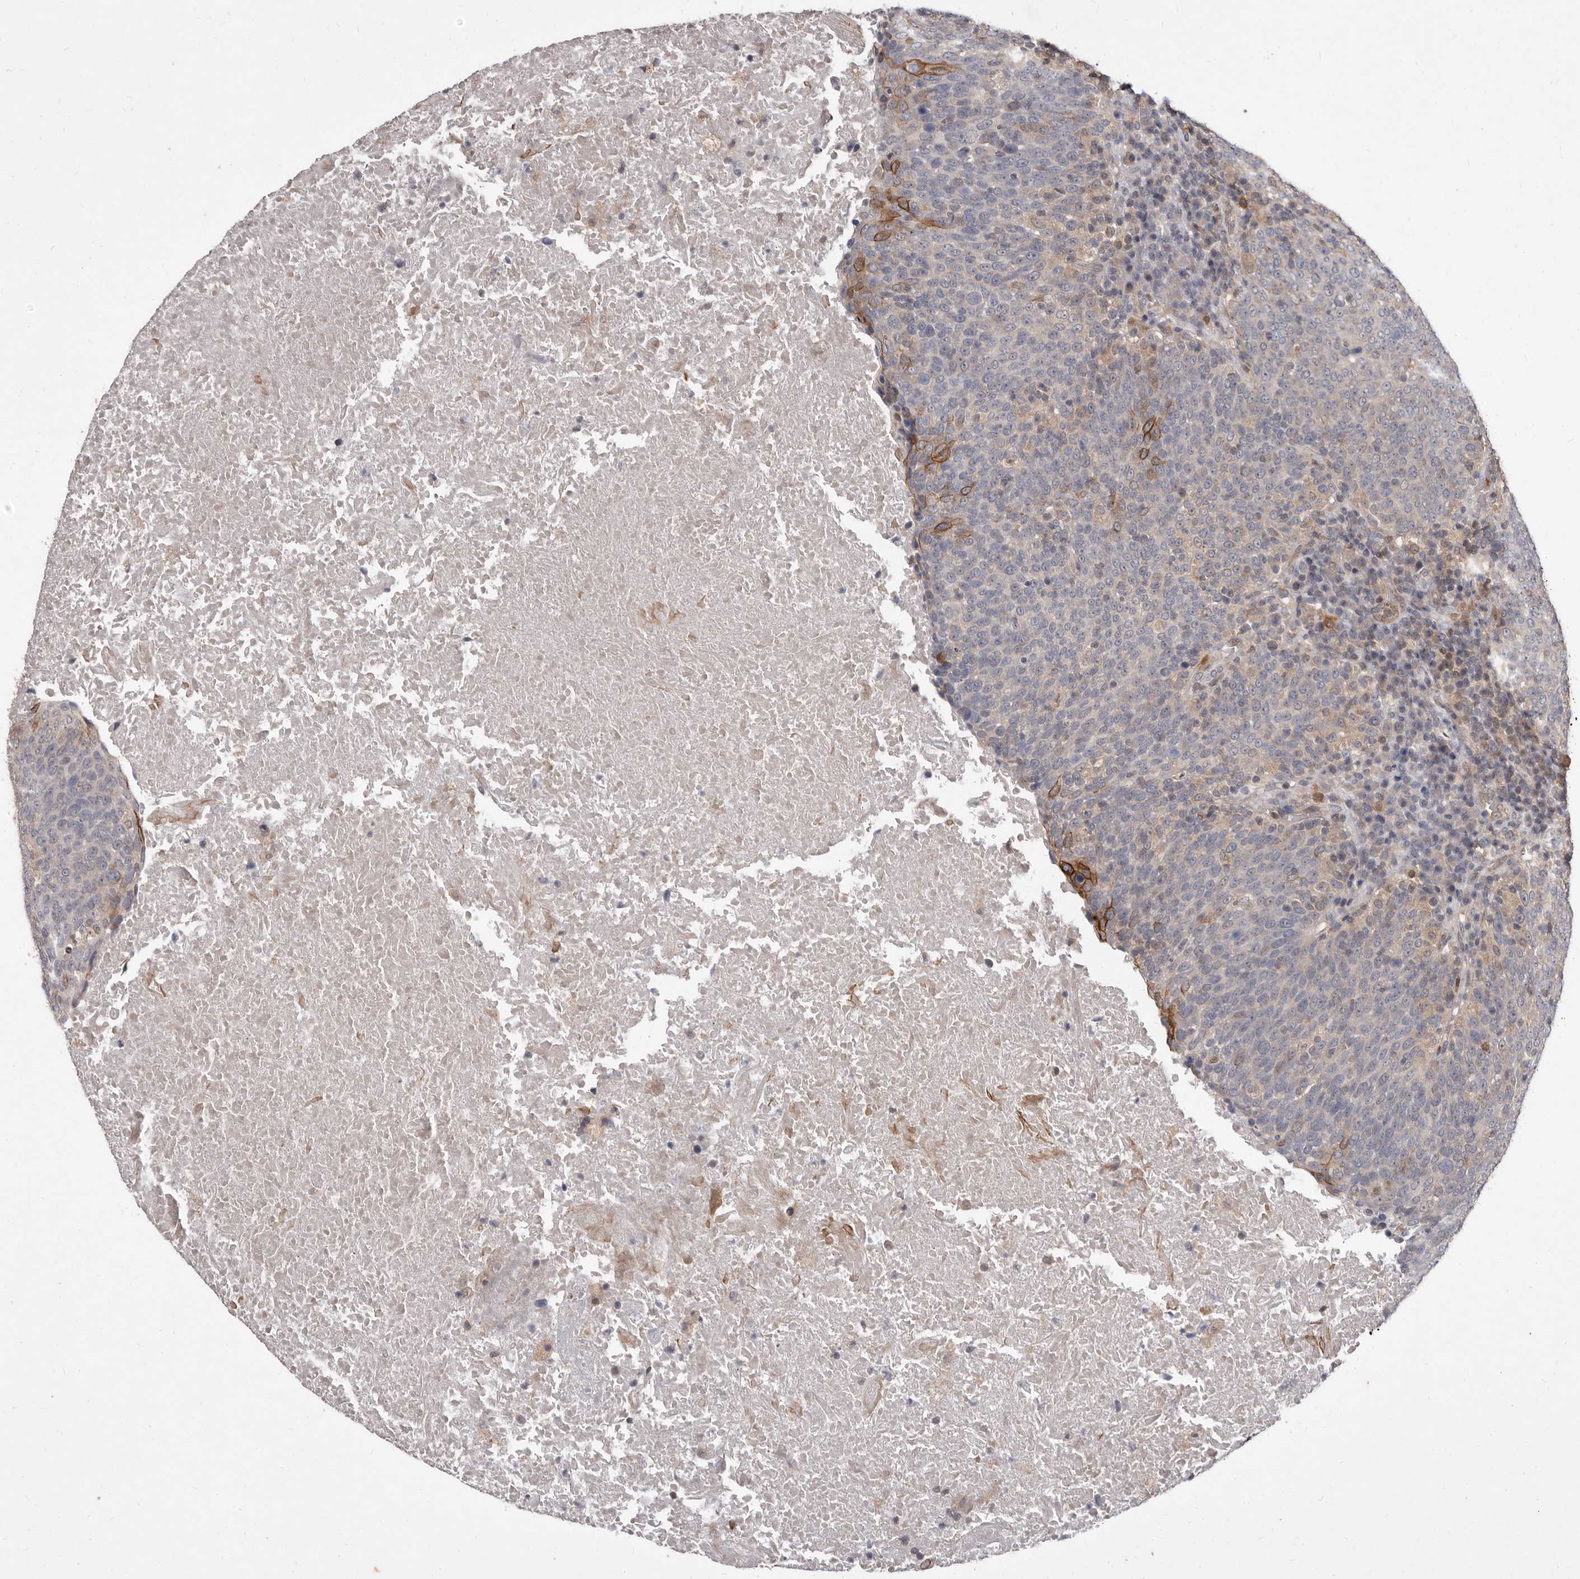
{"staining": {"intensity": "strong", "quantity": "<25%", "location": "cytoplasmic/membranous"}, "tissue": "head and neck cancer", "cell_type": "Tumor cells", "image_type": "cancer", "snomed": [{"axis": "morphology", "description": "Squamous cell carcinoma, NOS"}, {"axis": "morphology", "description": "Squamous cell carcinoma, metastatic, NOS"}, {"axis": "topography", "description": "Lymph node"}, {"axis": "topography", "description": "Head-Neck"}], "caption": "Head and neck cancer (metastatic squamous cell carcinoma) stained with a brown dye shows strong cytoplasmic/membranous positive positivity in about <25% of tumor cells.", "gene": "ACLY", "patient": {"sex": "male", "age": 62}}